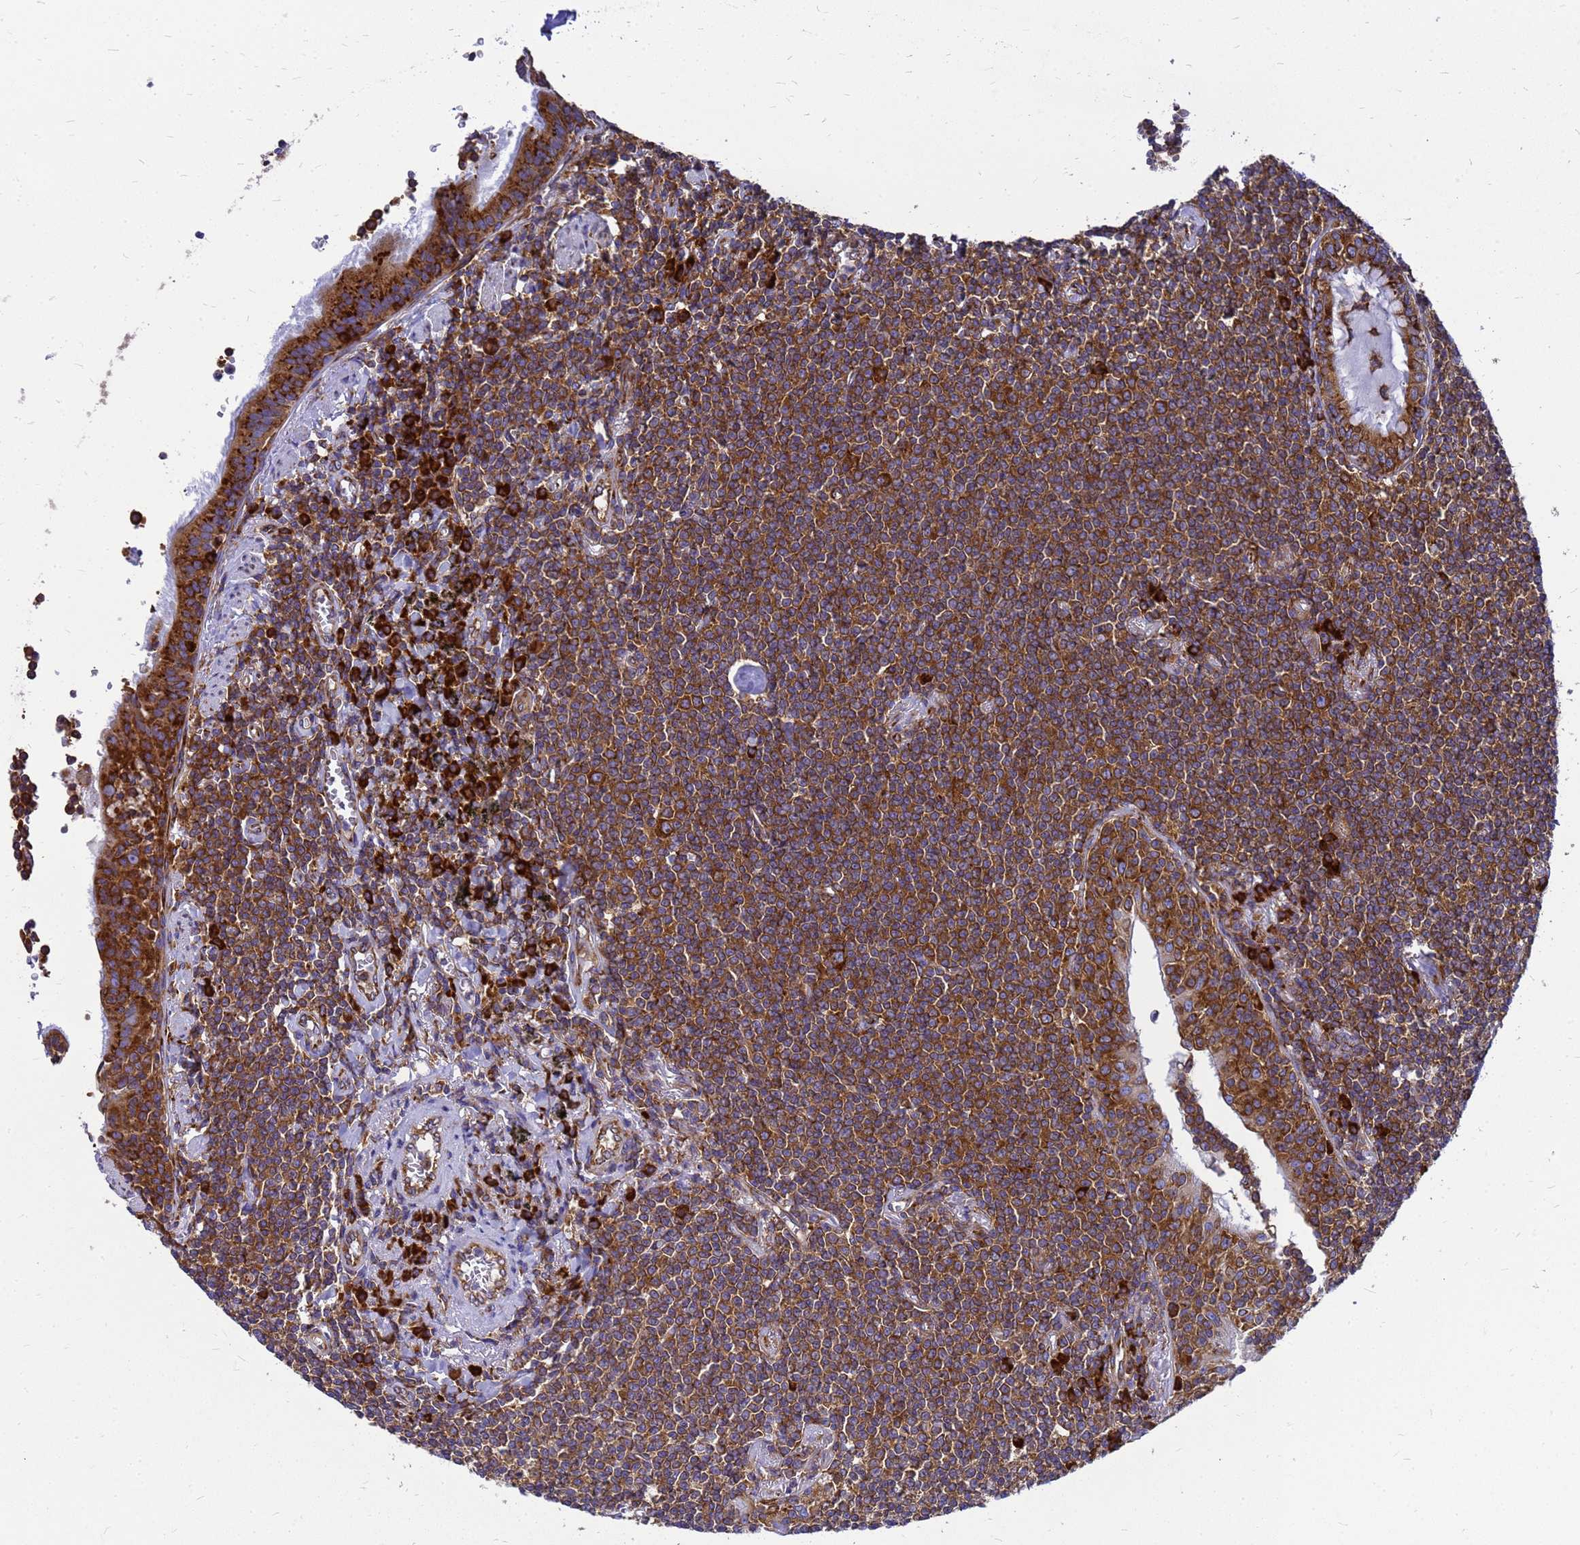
{"staining": {"intensity": "strong", "quantity": ">75%", "location": "cytoplasmic/membranous"}, "tissue": "lymphoma", "cell_type": "Tumor cells", "image_type": "cancer", "snomed": [{"axis": "morphology", "description": "Malignant lymphoma, non-Hodgkin's type, Low grade"}, {"axis": "topography", "description": "Lung"}], "caption": "Low-grade malignant lymphoma, non-Hodgkin's type tissue reveals strong cytoplasmic/membranous staining in about >75% of tumor cells", "gene": "EEF1D", "patient": {"sex": "female", "age": 71}}